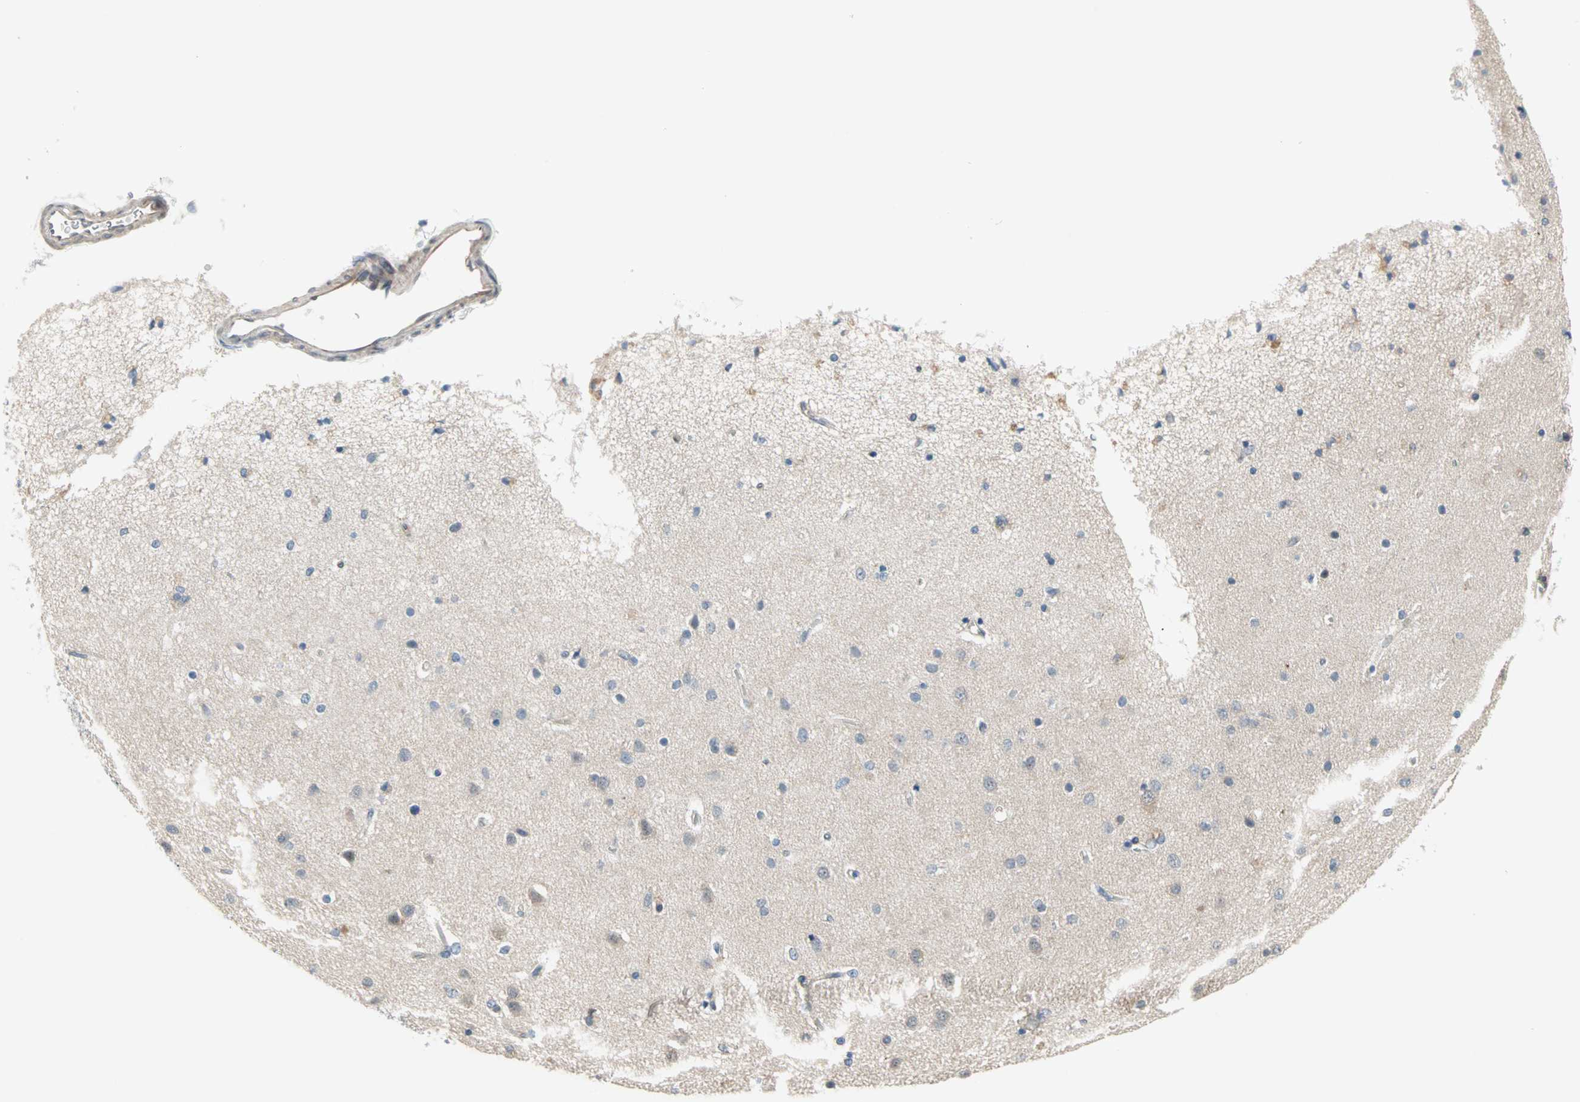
{"staining": {"intensity": "weak", "quantity": ">75%", "location": "cytoplasmic/membranous"}, "tissue": "cerebral cortex", "cell_type": "Endothelial cells", "image_type": "normal", "snomed": [{"axis": "morphology", "description": "Normal tissue, NOS"}, {"axis": "topography", "description": "Cerebral cortex"}], "caption": "Benign cerebral cortex shows weak cytoplasmic/membranous staining in about >75% of endothelial cells.", "gene": "SAR1A", "patient": {"sex": "female", "age": 54}}